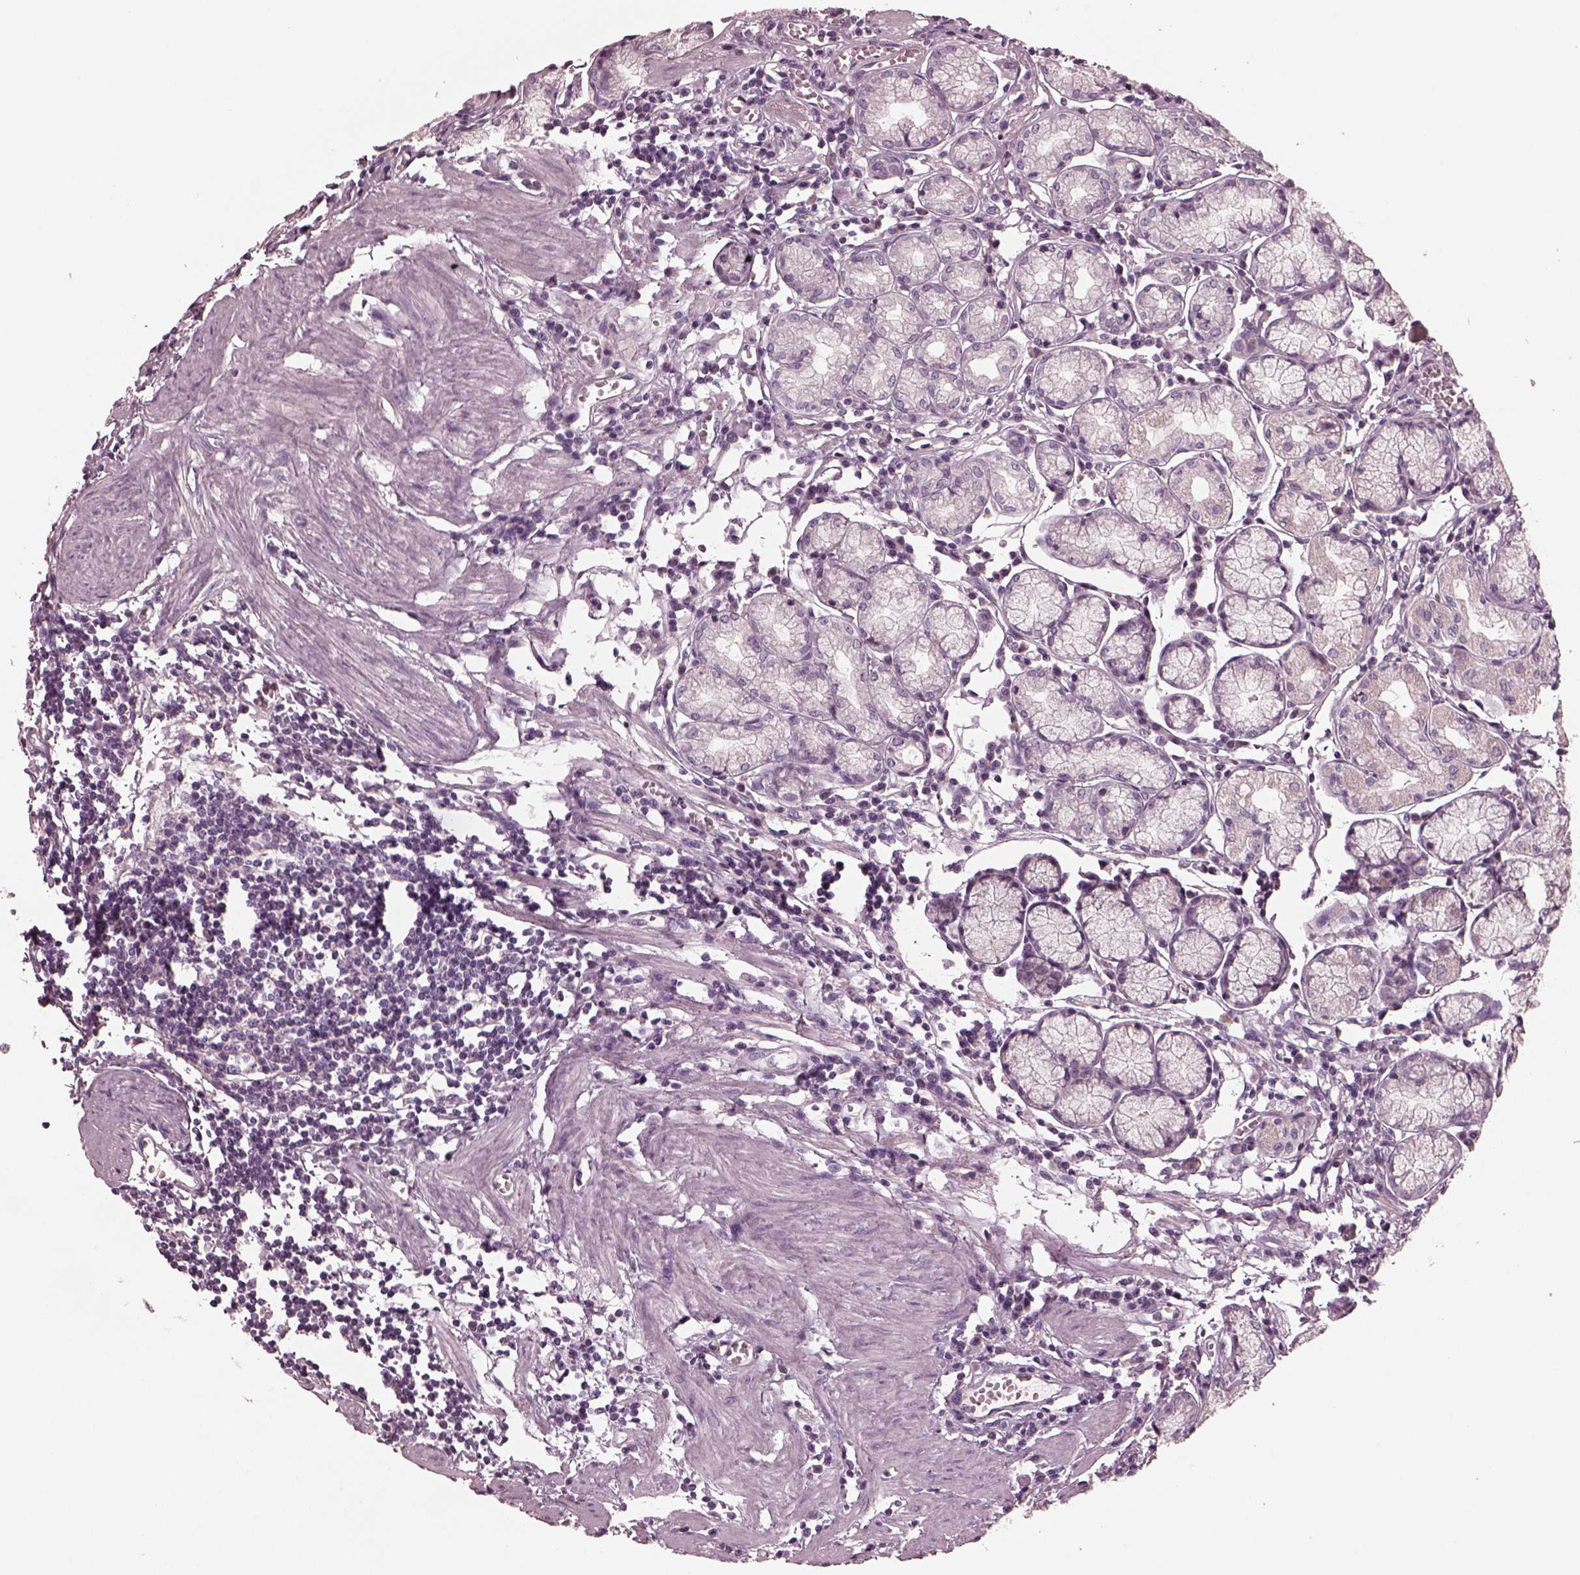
{"staining": {"intensity": "negative", "quantity": "none", "location": "none"}, "tissue": "stomach", "cell_type": "Glandular cells", "image_type": "normal", "snomed": [{"axis": "morphology", "description": "Normal tissue, NOS"}, {"axis": "topography", "description": "Stomach"}], "caption": "DAB (3,3'-diaminobenzidine) immunohistochemical staining of normal stomach displays no significant positivity in glandular cells. (Stains: DAB immunohistochemistry (IHC) with hematoxylin counter stain, Microscopy: brightfield microscopy at high magnification).", "gene": "RCVRN", "patient": {"sex": "male", "age": 55}}